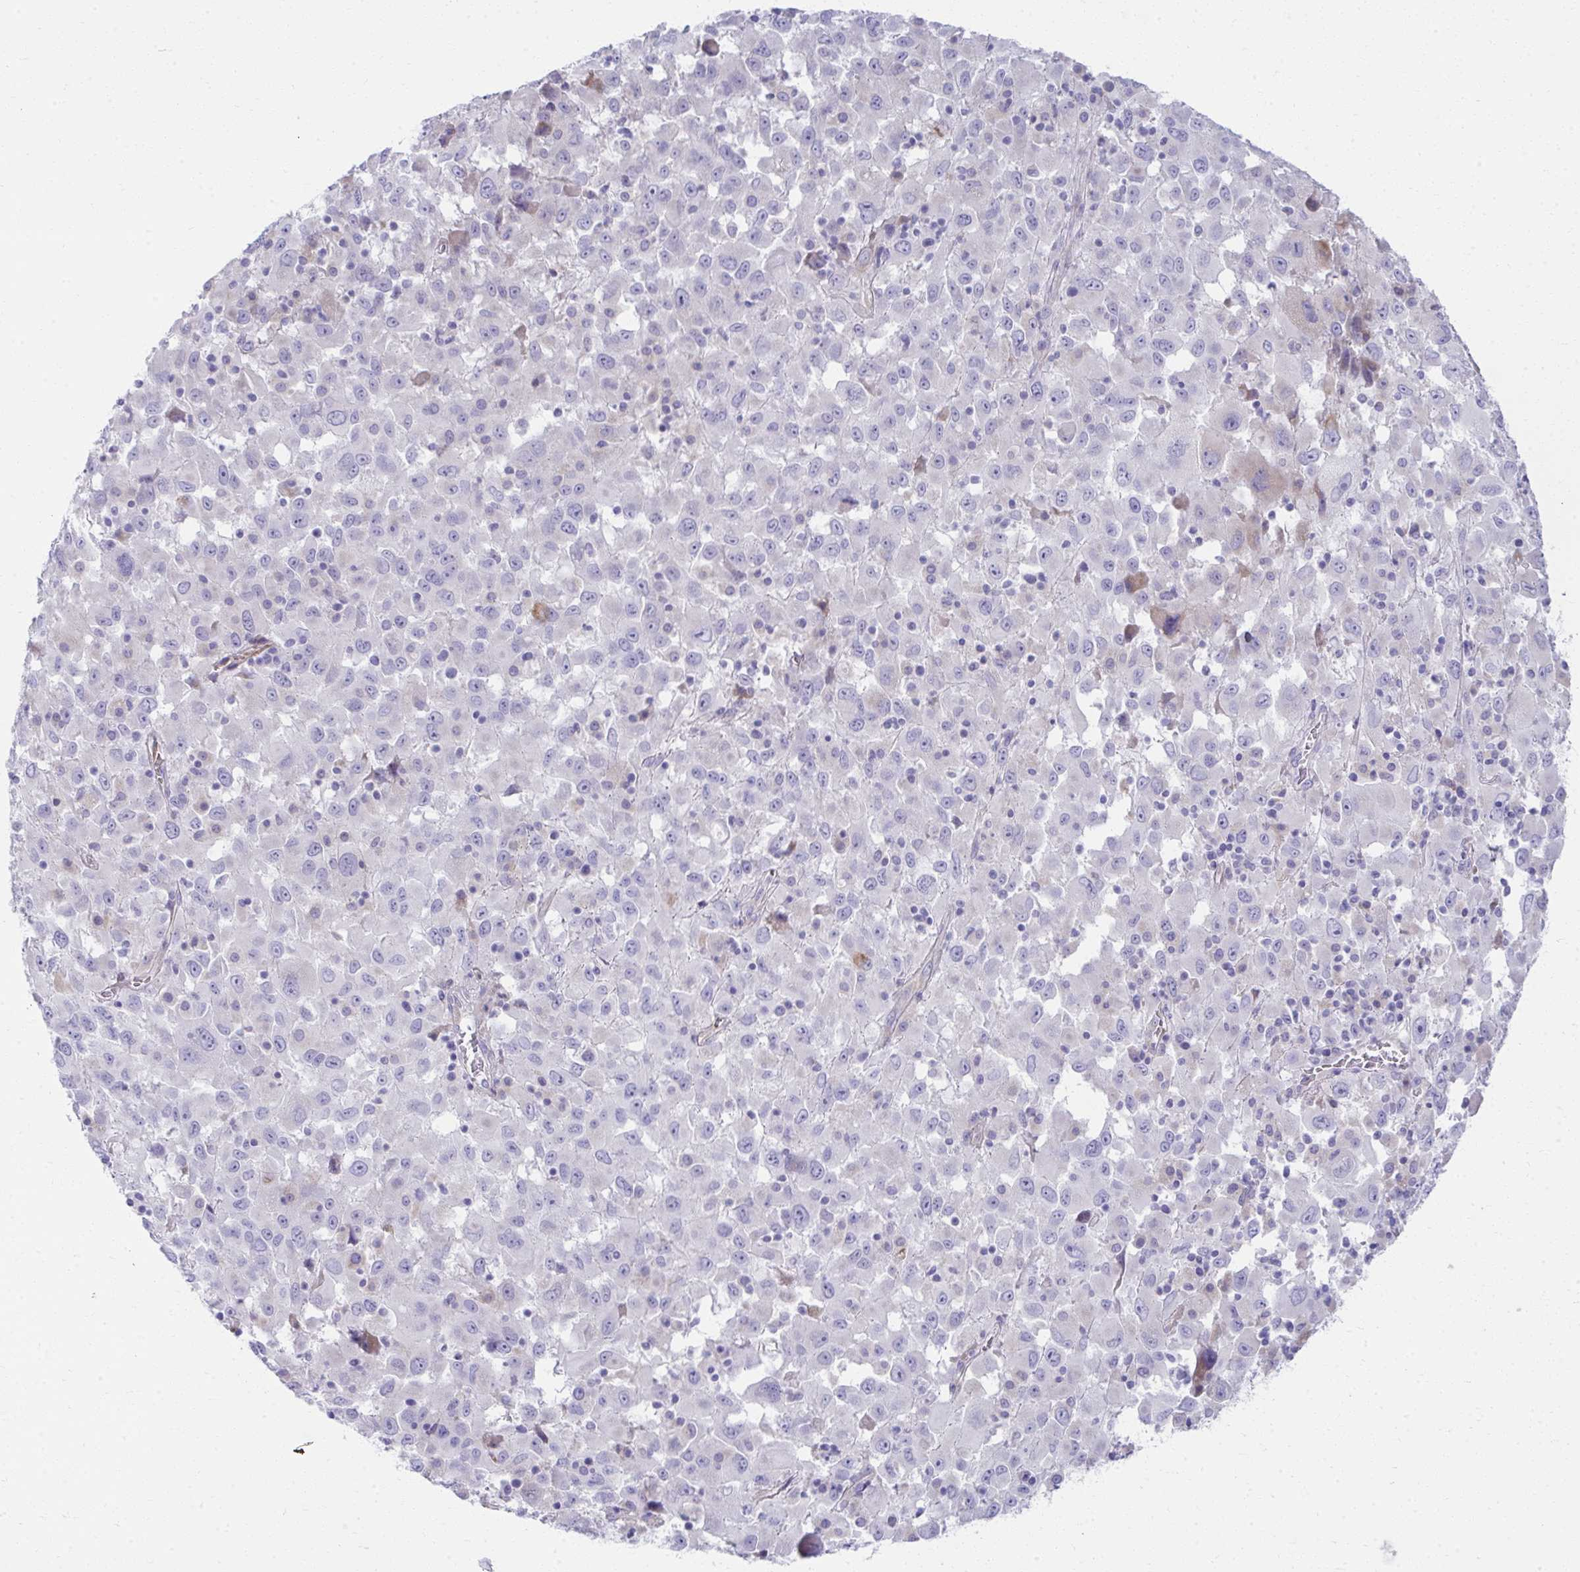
{"staining": {"intensity": "negative", "quantity": "none", "location": "none"}, "tissue": "melanoma", "cell_type": "Tumor cells", "image_type": "cancer", "snomed": [{"axis": "morphology", "description": "Malignant melanoma, Metastatic site"}, {"axis": "topography", "description": "Soft tissue"}], "caption": "There is no significant expression in tumor cells of melanoma. Nuclei are stained in blue.", "gene": "FASLG", "patient": {"sex": "male", "age": 50}}